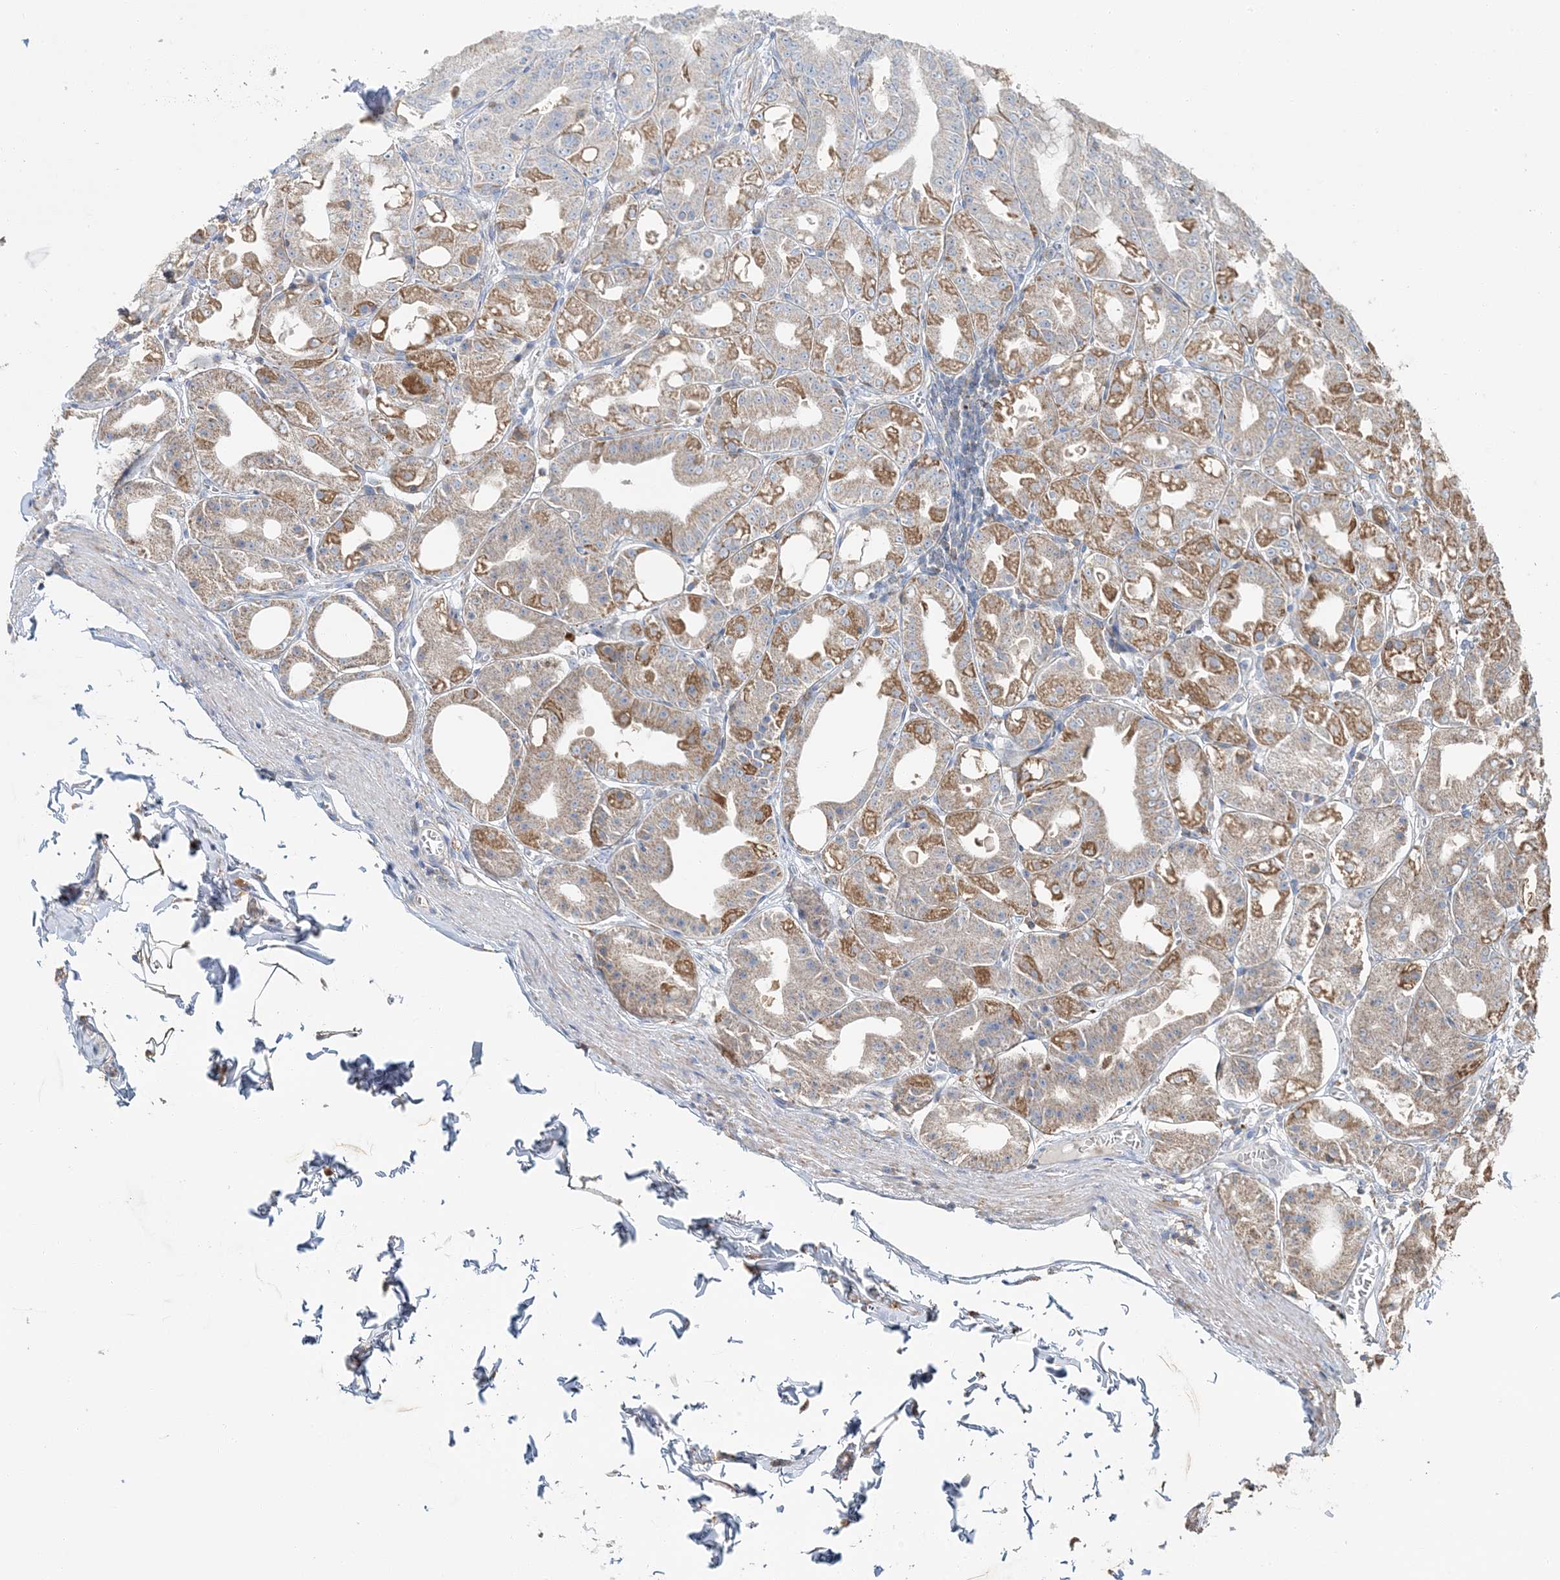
{"staining": {"intensity": "moderate", "quantity": "25%-75%", "location": "cytoplasmic/membranous"}, "tissue": "stomach", "cell_type": "Glandular cells", "image_type": "normal", "snomed": [{"axis": "morphology", "description": "Normal tissue, NOS"}, {"axis": "topography", "description": "Stomach, lower"}], "caption": "Stomach stained with IHC reveals moderate cytoplasmic/membranous positivity in approximately 25%-75% of glandular cells. Immunohistochemistry stains the protein of interest in brown and the nuclei are stained blue.", "gene": "TMLHE", "patient": {"sex": "male", "age": 71}}